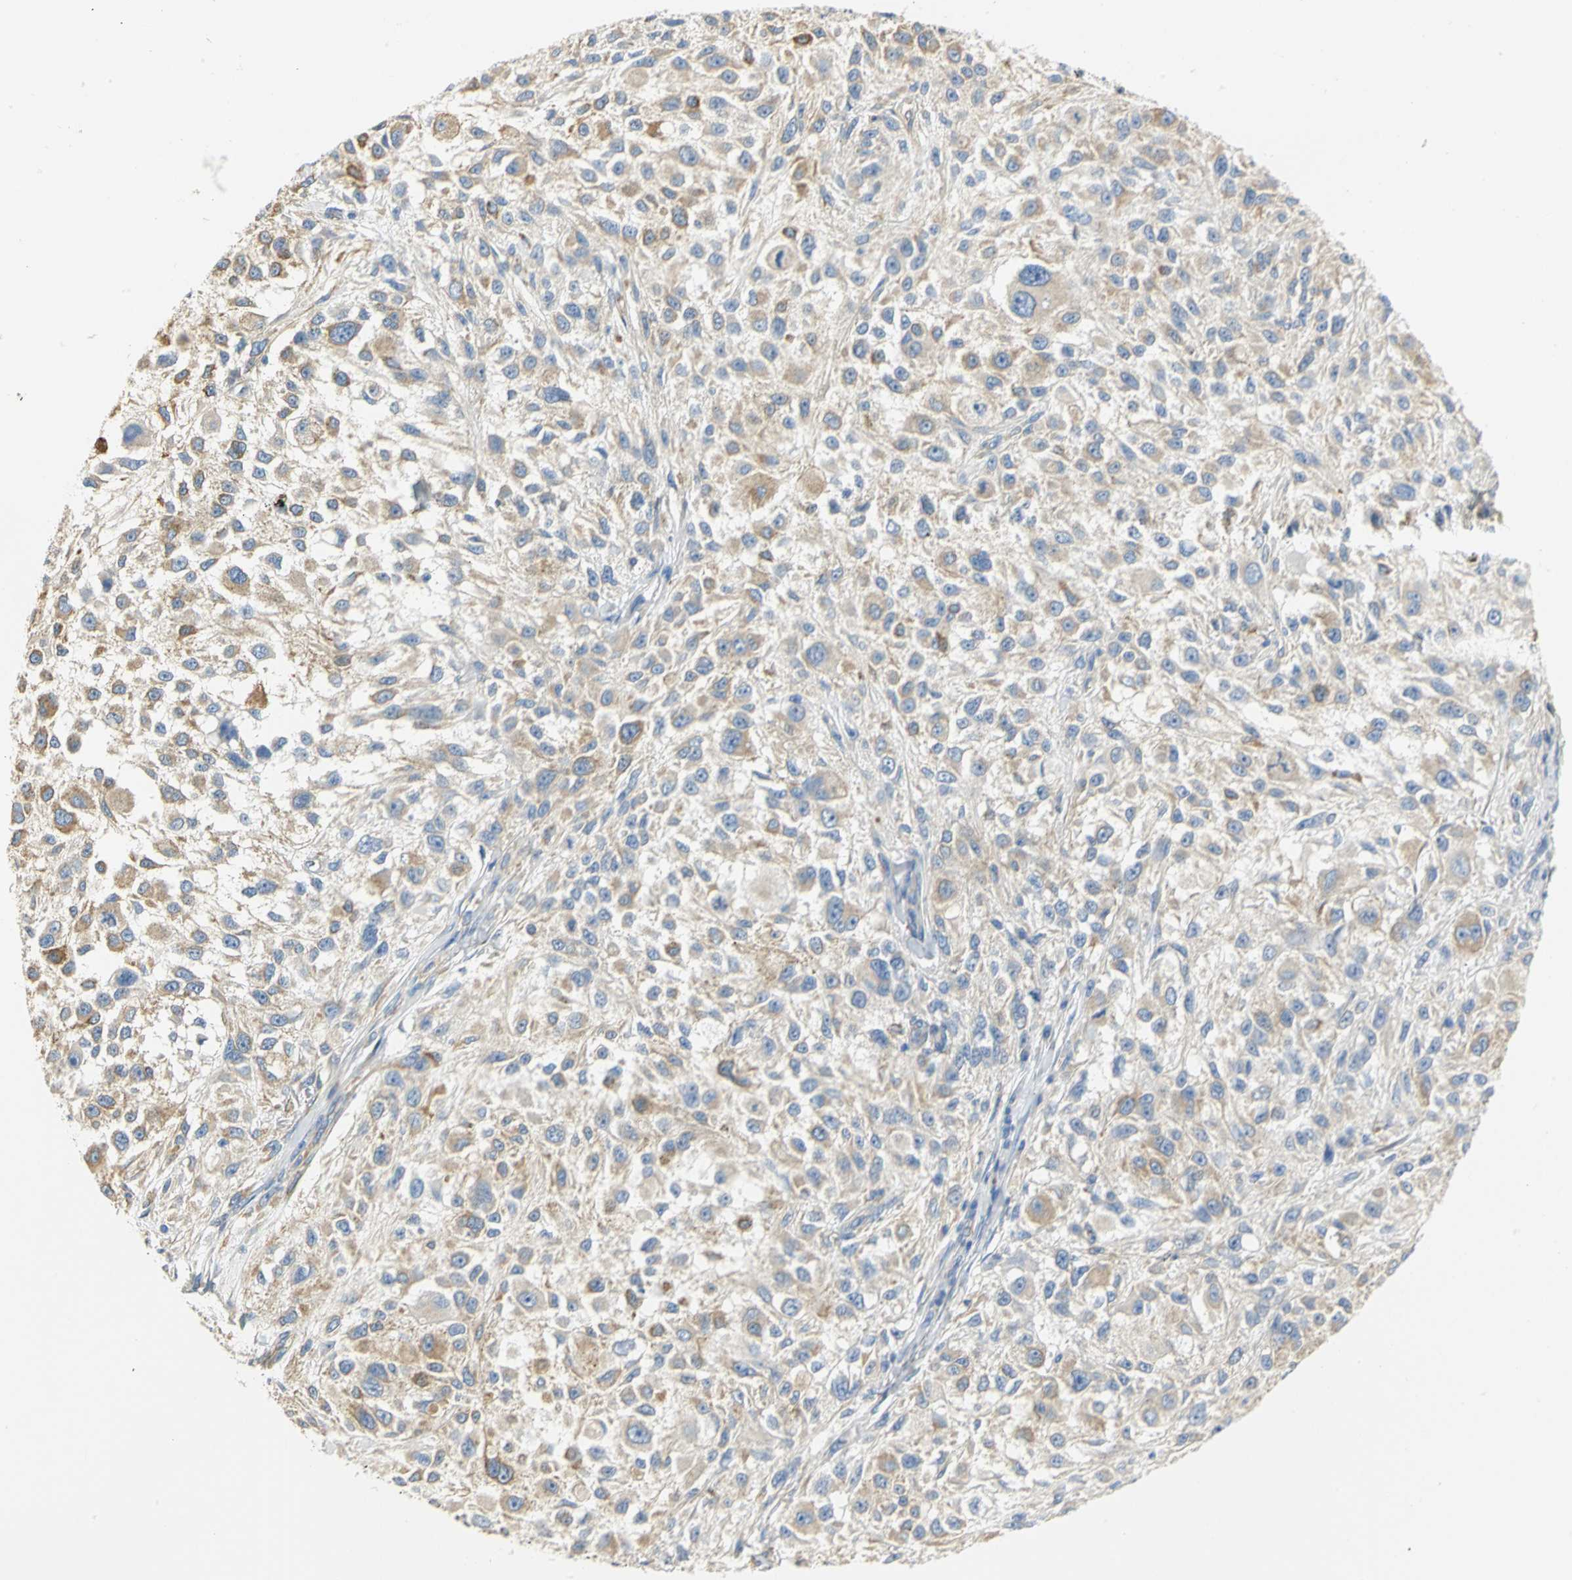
{"staining": {"intensity": "weak", "quantity": ">75%", "location": "cytoplasmic/membranous"}, "tissue": "melanoma", "cell_type": "Tumor cells", "image_type": "cancer", "snomed": [{"axis": "morphology", "description": "Necrosis, NOS"}, {"axis": "morphology", "description": "Malignant melanoma, NOS"}, {"axis": "topography", "description": "Skin"}], "caption": "Human melanoma stained with a protein marker demonstrates weak staining in tumor cells.", "gene": "GNRH2", "patient": {"sex": "female", "age": 87}}